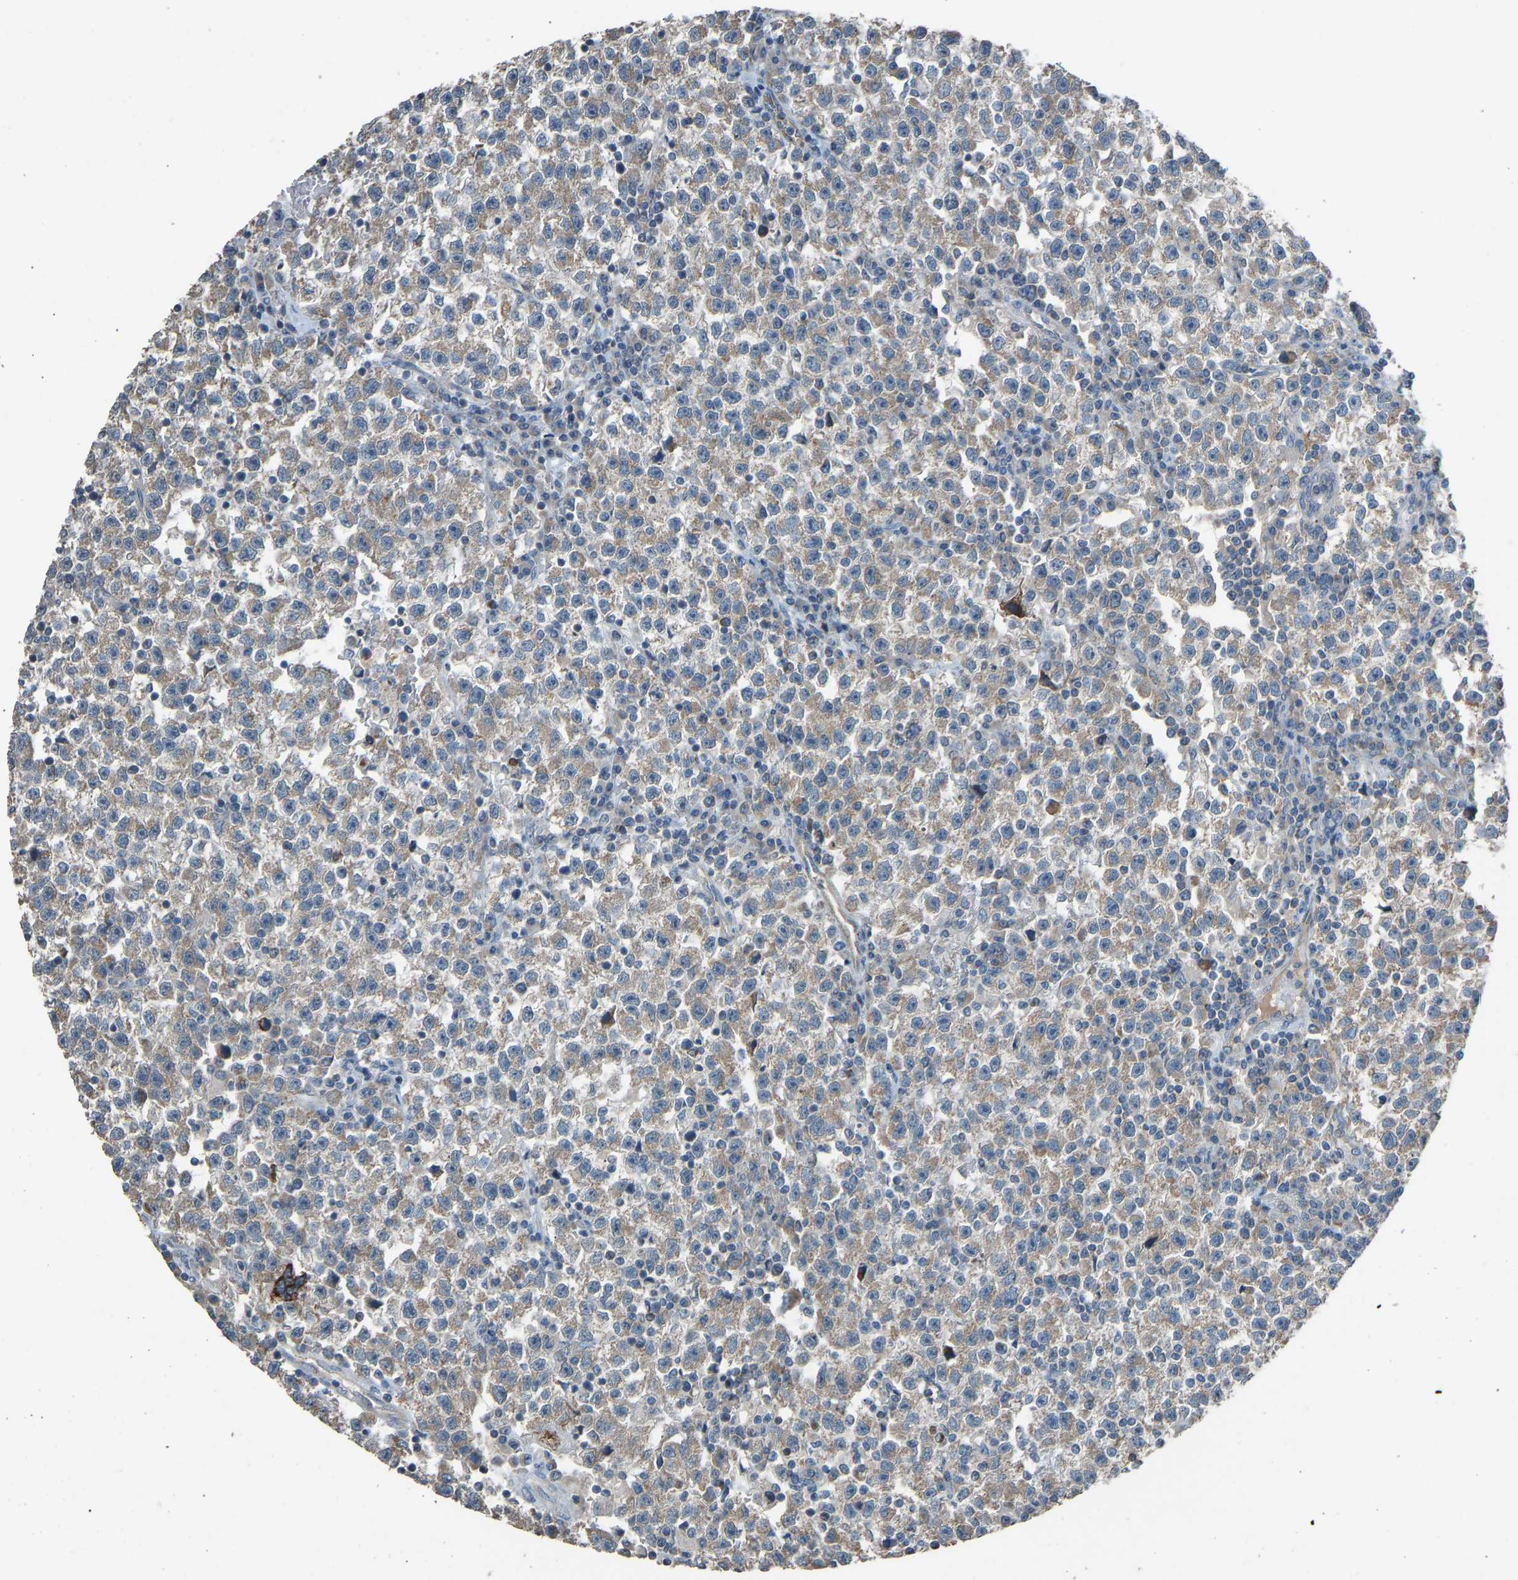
{"staining": {"intensity": "weak", "quantity": ">75%", "location": "cytoplasmic/membranous"}, "tissue": "testis cancer", "cell_type": "Tumor cells", "image_type": "cancer", "snomed": [{"axis": "morphology", "description": "Seminoma, NOS"}, {"axis": "topography", "description": "Testis"}], "caption": "Testis seminoma was stained to show a protein in brown. There is low levels of weak cytoplasmic/membranous expression in approximately >75% of tumor cells.", "gene": "TGFBR3", "patient": {"sex": "male", "age": 22}}